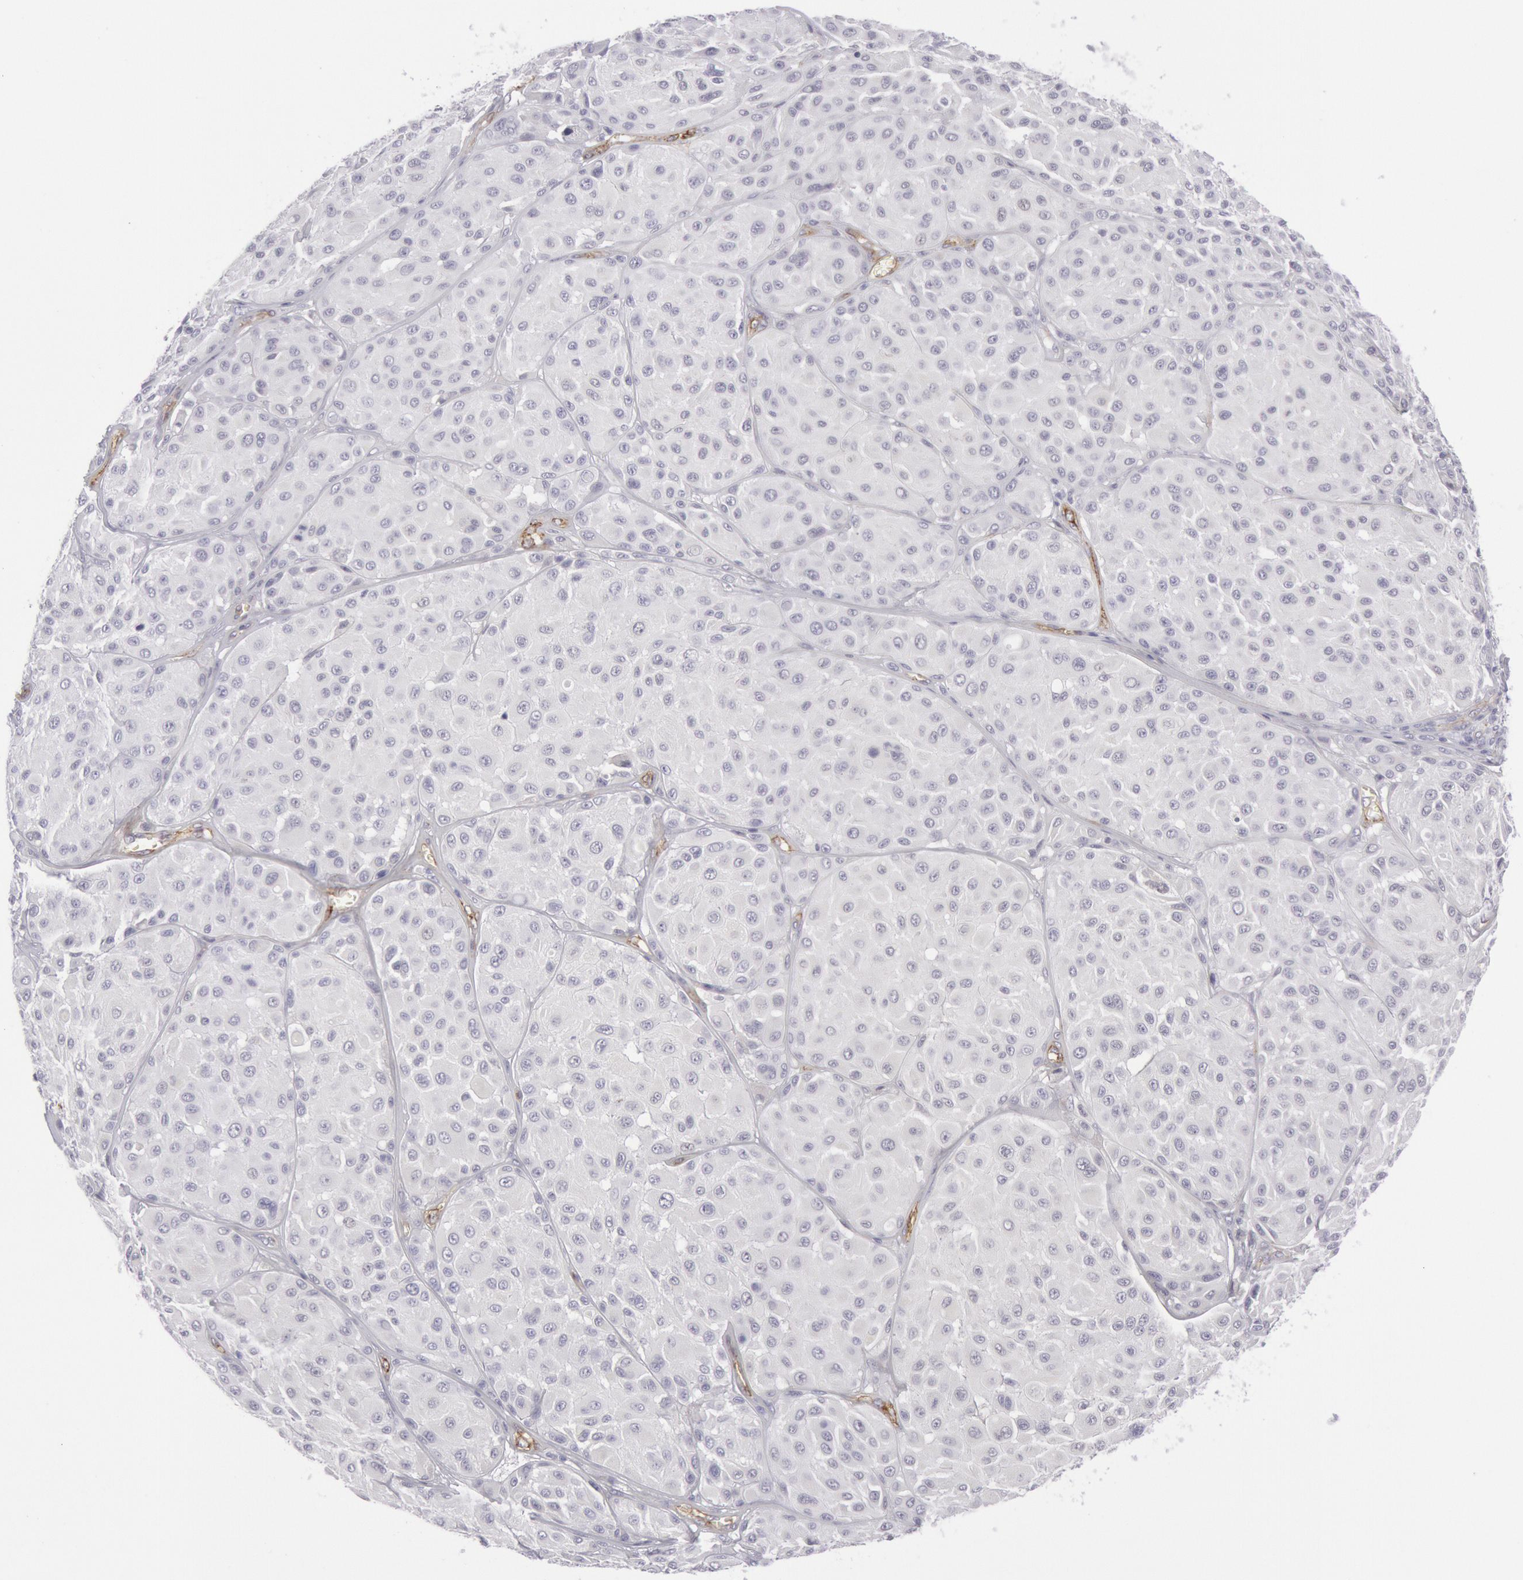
{"staining": {"intensity": "negative", "quantity": "none", "location": "none"}, "tissue": "melanoma", "cell_type": "Tumor cells", "image_type": "cancer", "snomed": [{"axis": "morphology", "description": "Malignant melanoma, NOS"}, {"axis": "topography", "description": "Skin"}], "caption": "DAB immunohistochemical staining of human malignant melanoma exhibits no significant positivity in tumor cells.", "gene": "CDH13", "patient": {"sex": "male", "age": 36}}